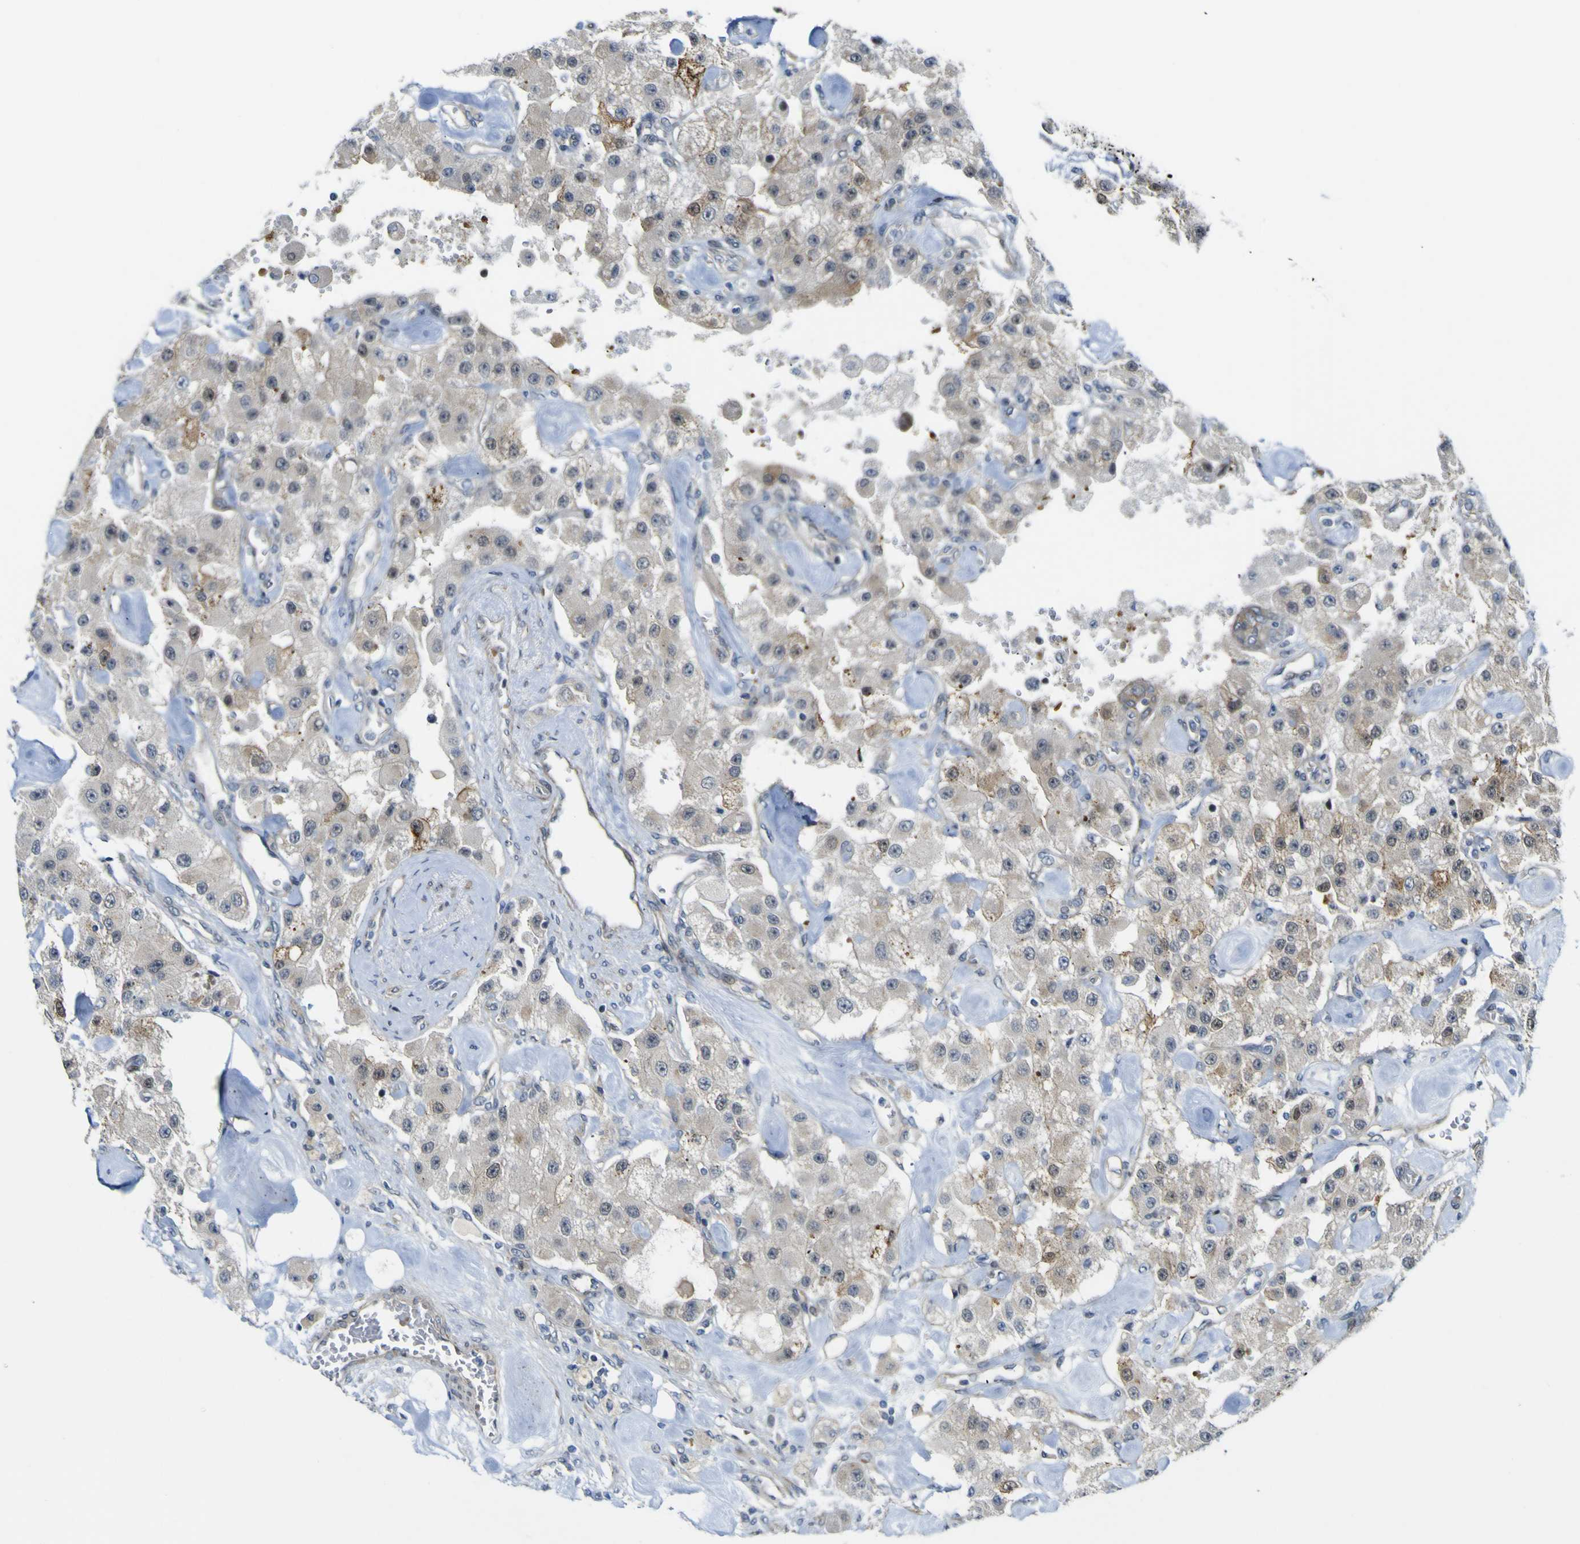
{"staining": {"intensity": "strong", "quantity": "<25%", "location": "cytoplasmic/membranous"}, "tissue": "carcinoid", "cell_type": "Tumor cells", "image_type": "cancer", "snomed": [{"axis": "morphology", "description": "Carcinoid, malignant, NOS"}, {"axis": "topography", "description": "Pancreas"}], "caption": "IHC histopathology image of human carcinoid (malignant) stained for a protein (brown), which displays medium levels of strong cytoplasmic/membranous staining in about <25% of tumor cells.", "gene": "KDM7A", "patient": {"sex": "male", "age": 41}}